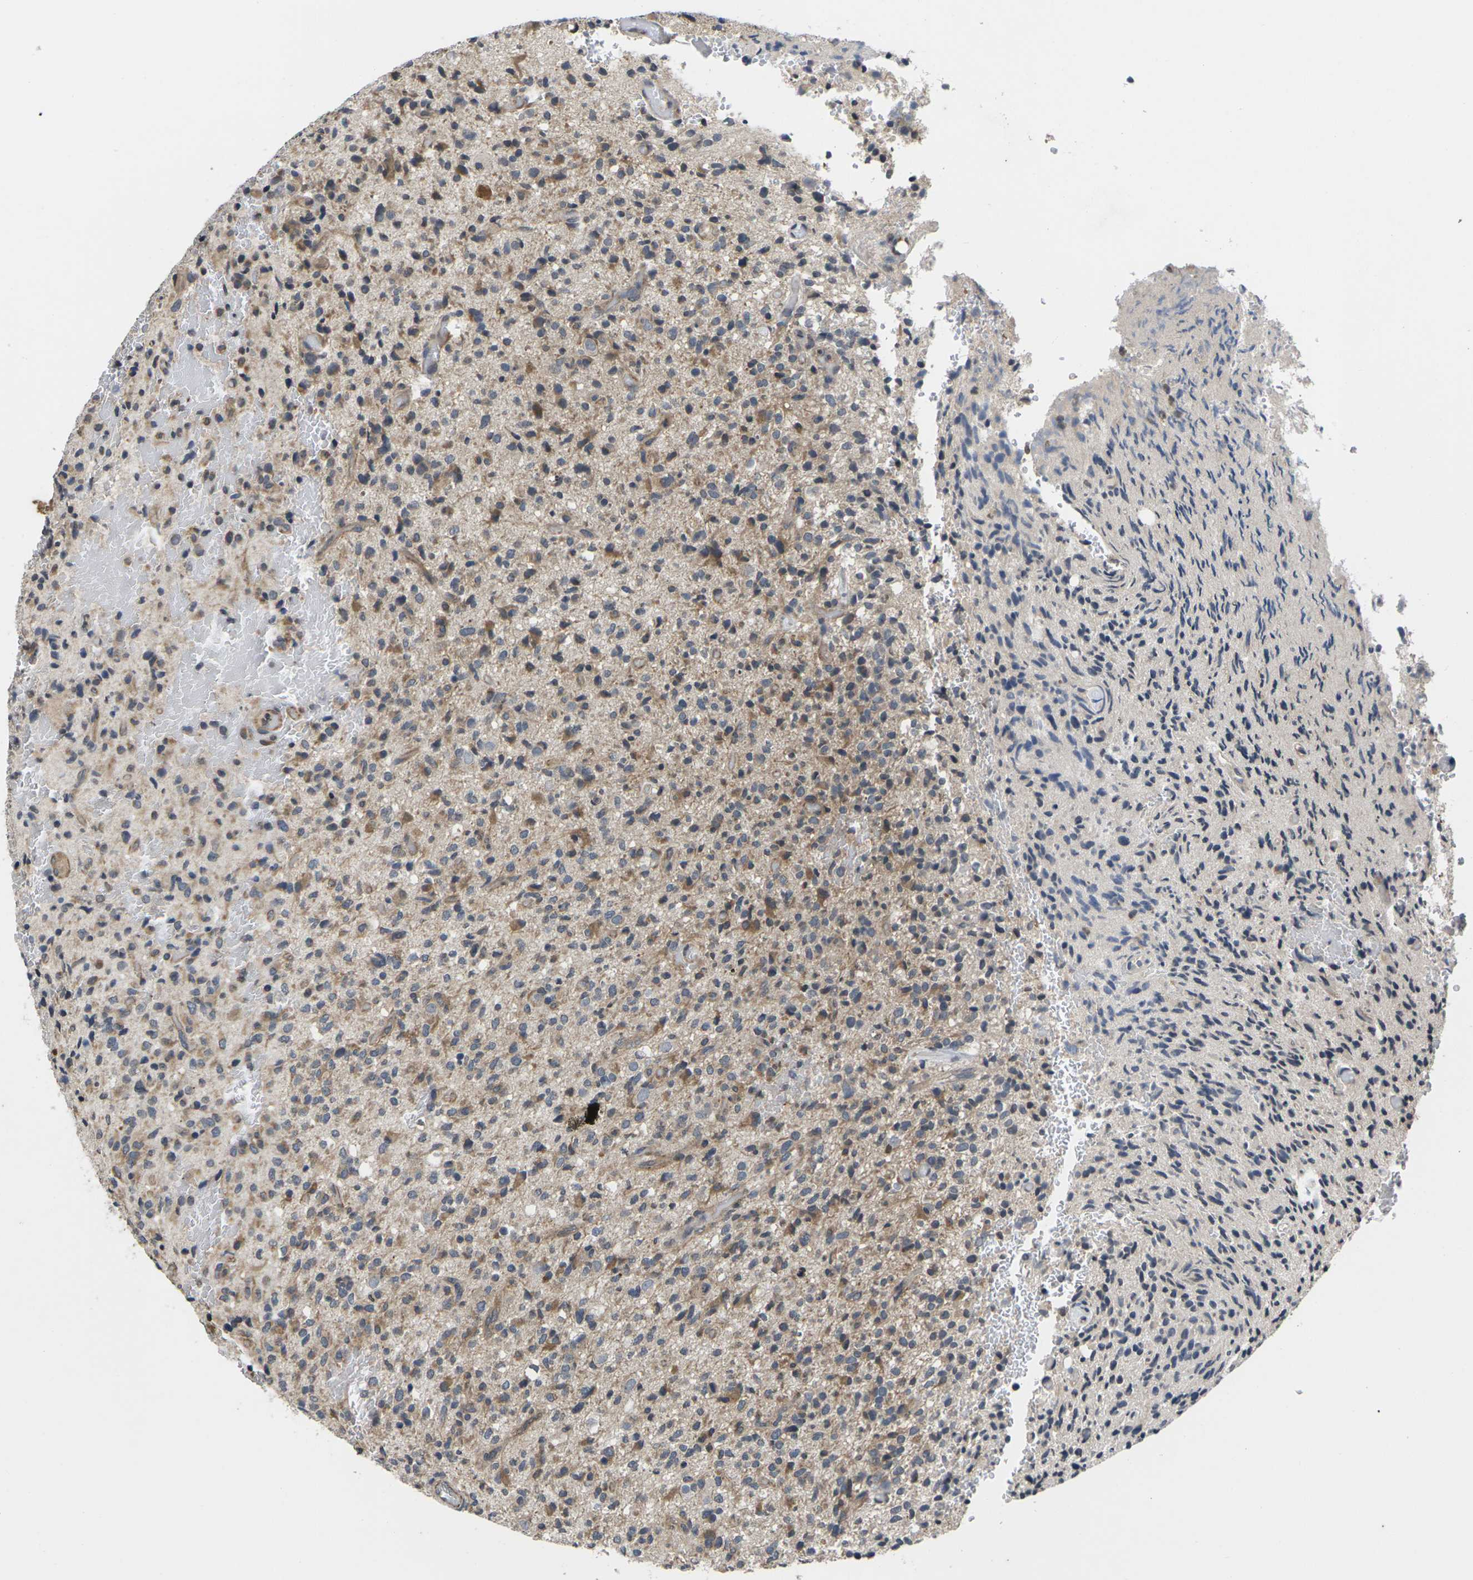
{"staining": {"intensity": "moderate", "quantity": ">75%", "location": "cytoplasmic/membranous"}, "tissue": "glioma", "cell_type": "Tumor cells", "image_type": "cancer", "snomed": [{"axis": "morphology", "description": "Glioma, malignant, High grade"}, {"axis": "topography", "description": "Brain"}], "caption": "Glioma tissue reveals moderate cytoplasmic/membranous expression in approximately >75% of tumor cells", "gene": "DKK2", "patient": {"sex": "male", "age": 71}}